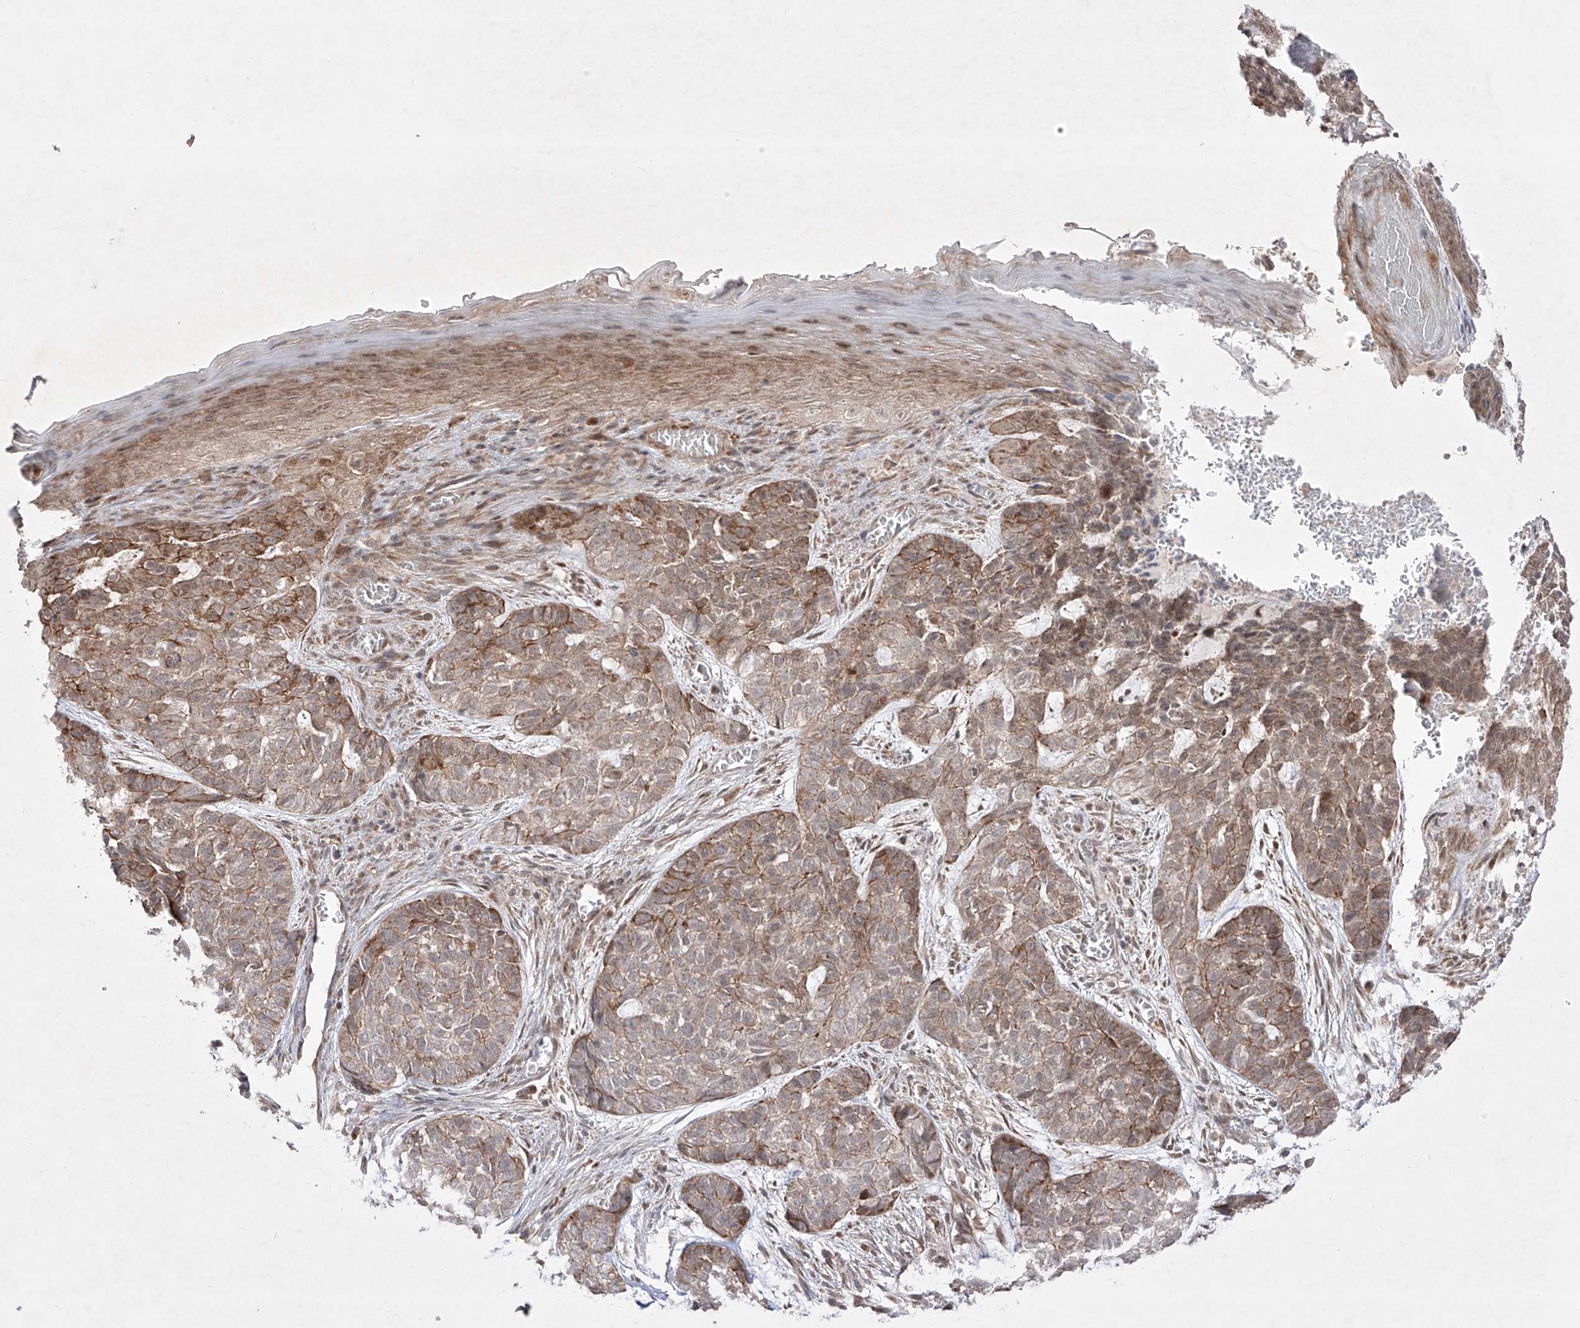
{"staining": {"intensity": "moderate", "quantity": "25%-75%", "location": "cytoplasmic/membranous"}, "tissue": "skin cancer", "cell_type": "Tumor cells", "image_type": "cancer", "snomed": [{"axis": "morphology", "description": "Basal cell carcinoma"}, {"axis": "topography", "description": "Skin"}], "caption": "This is a micrograph of IHC staining of skin cancer (basal cell carcinoma), which shows moderate positivity in the cytoplasmic/membranous of tumor cells.", "gene": "KDM1B", "patient": {"sex": "female", "age": 64}}